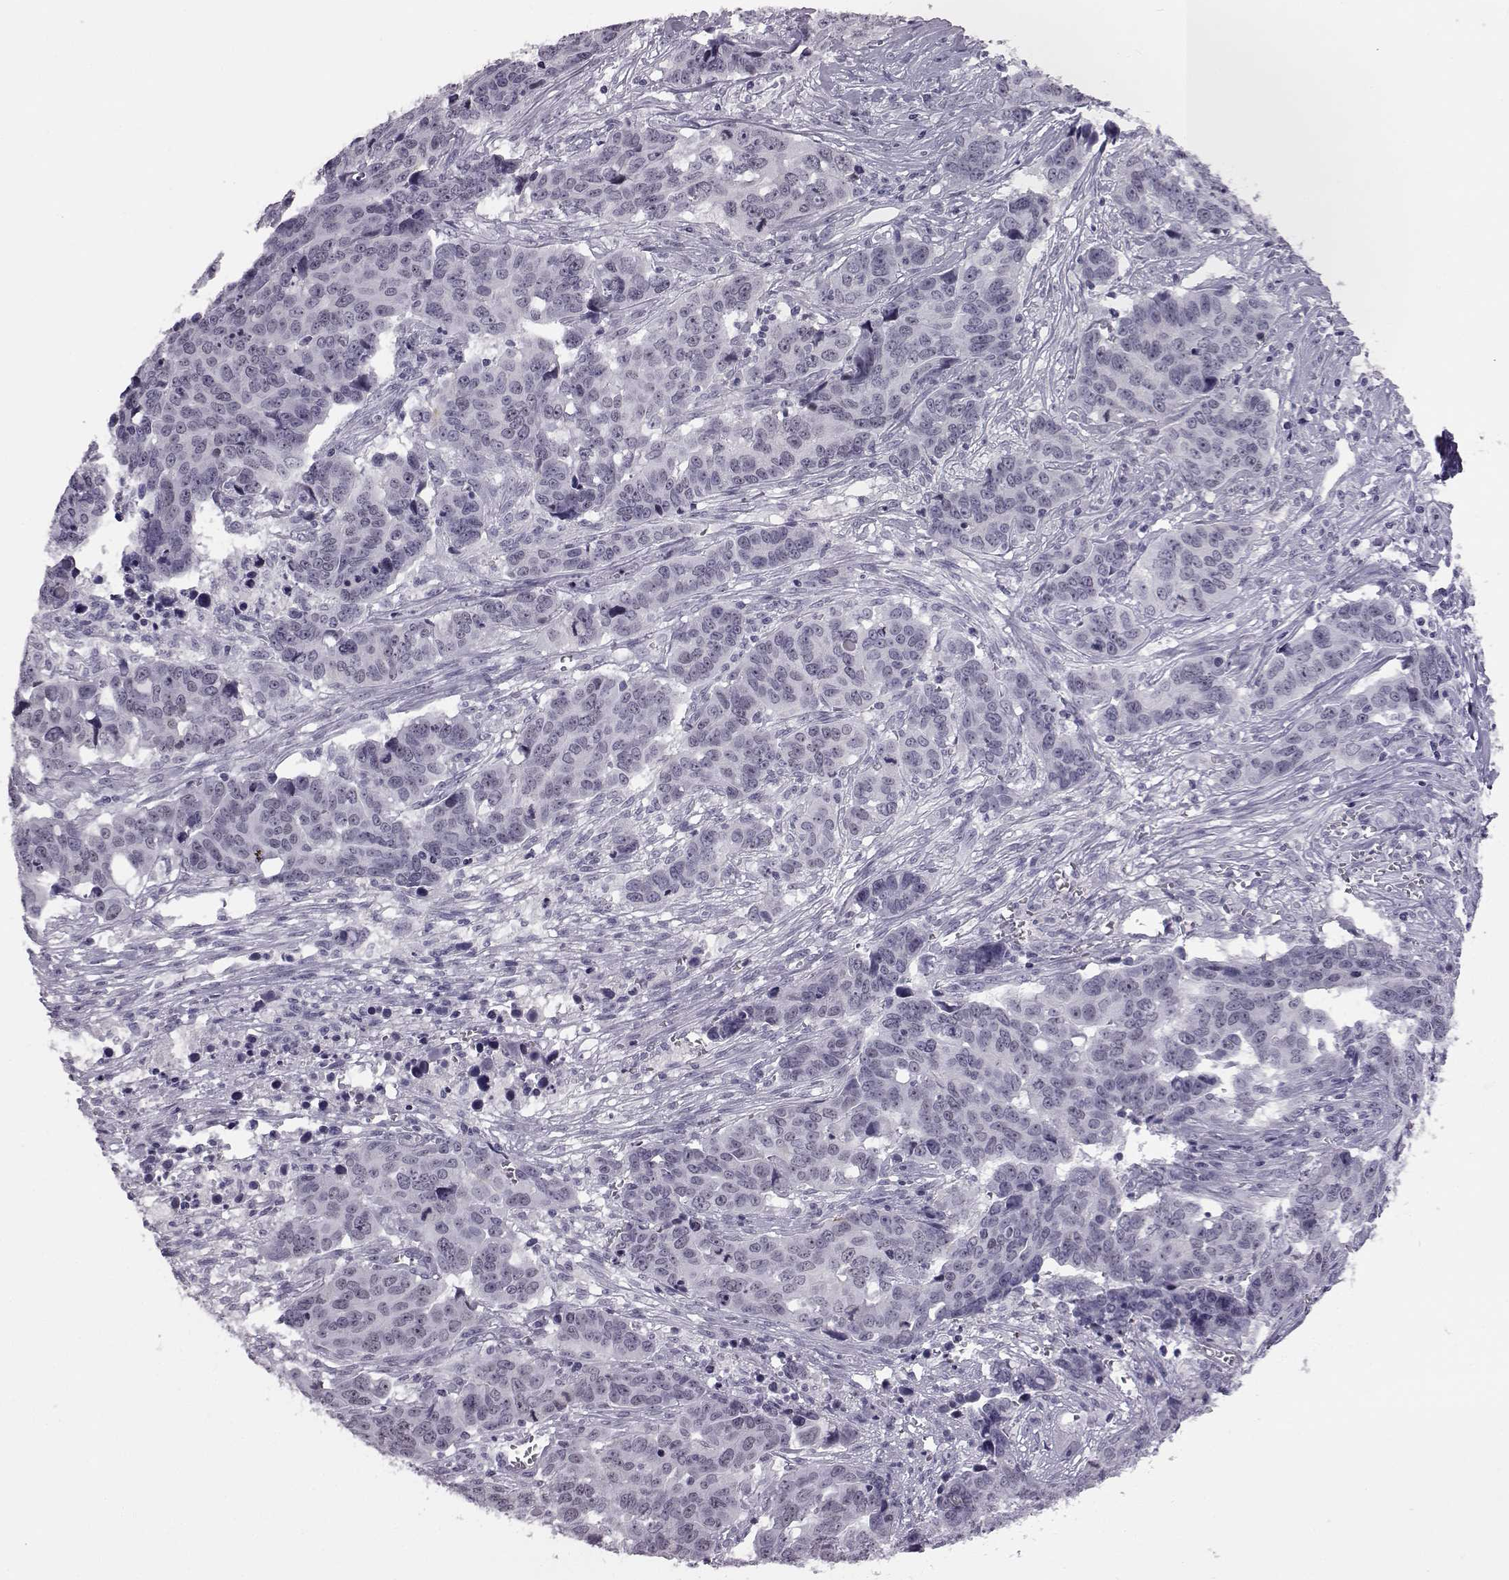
{"staining": {"intensity": "negative", "quantity": "none", "location": "none"}, "tissue": "ovarian cancer", "cell_type": "Tumor cells", "image_type": "cancer", "snomed": [{"axis": "morphology", "description": "Carcinoma, endometroid"}, {"axis": "topography", "description": "Ovary"}], "caption": "Immunohistochemical staining of ovarian cancer (endometroid carcinoma) demonstrates no significant staining in tumor cells. (DAB immunohistochemistry (IHC), high magnification).", "gene": "ADGRG2", "patient": {"sex": "female", "age": 78}}